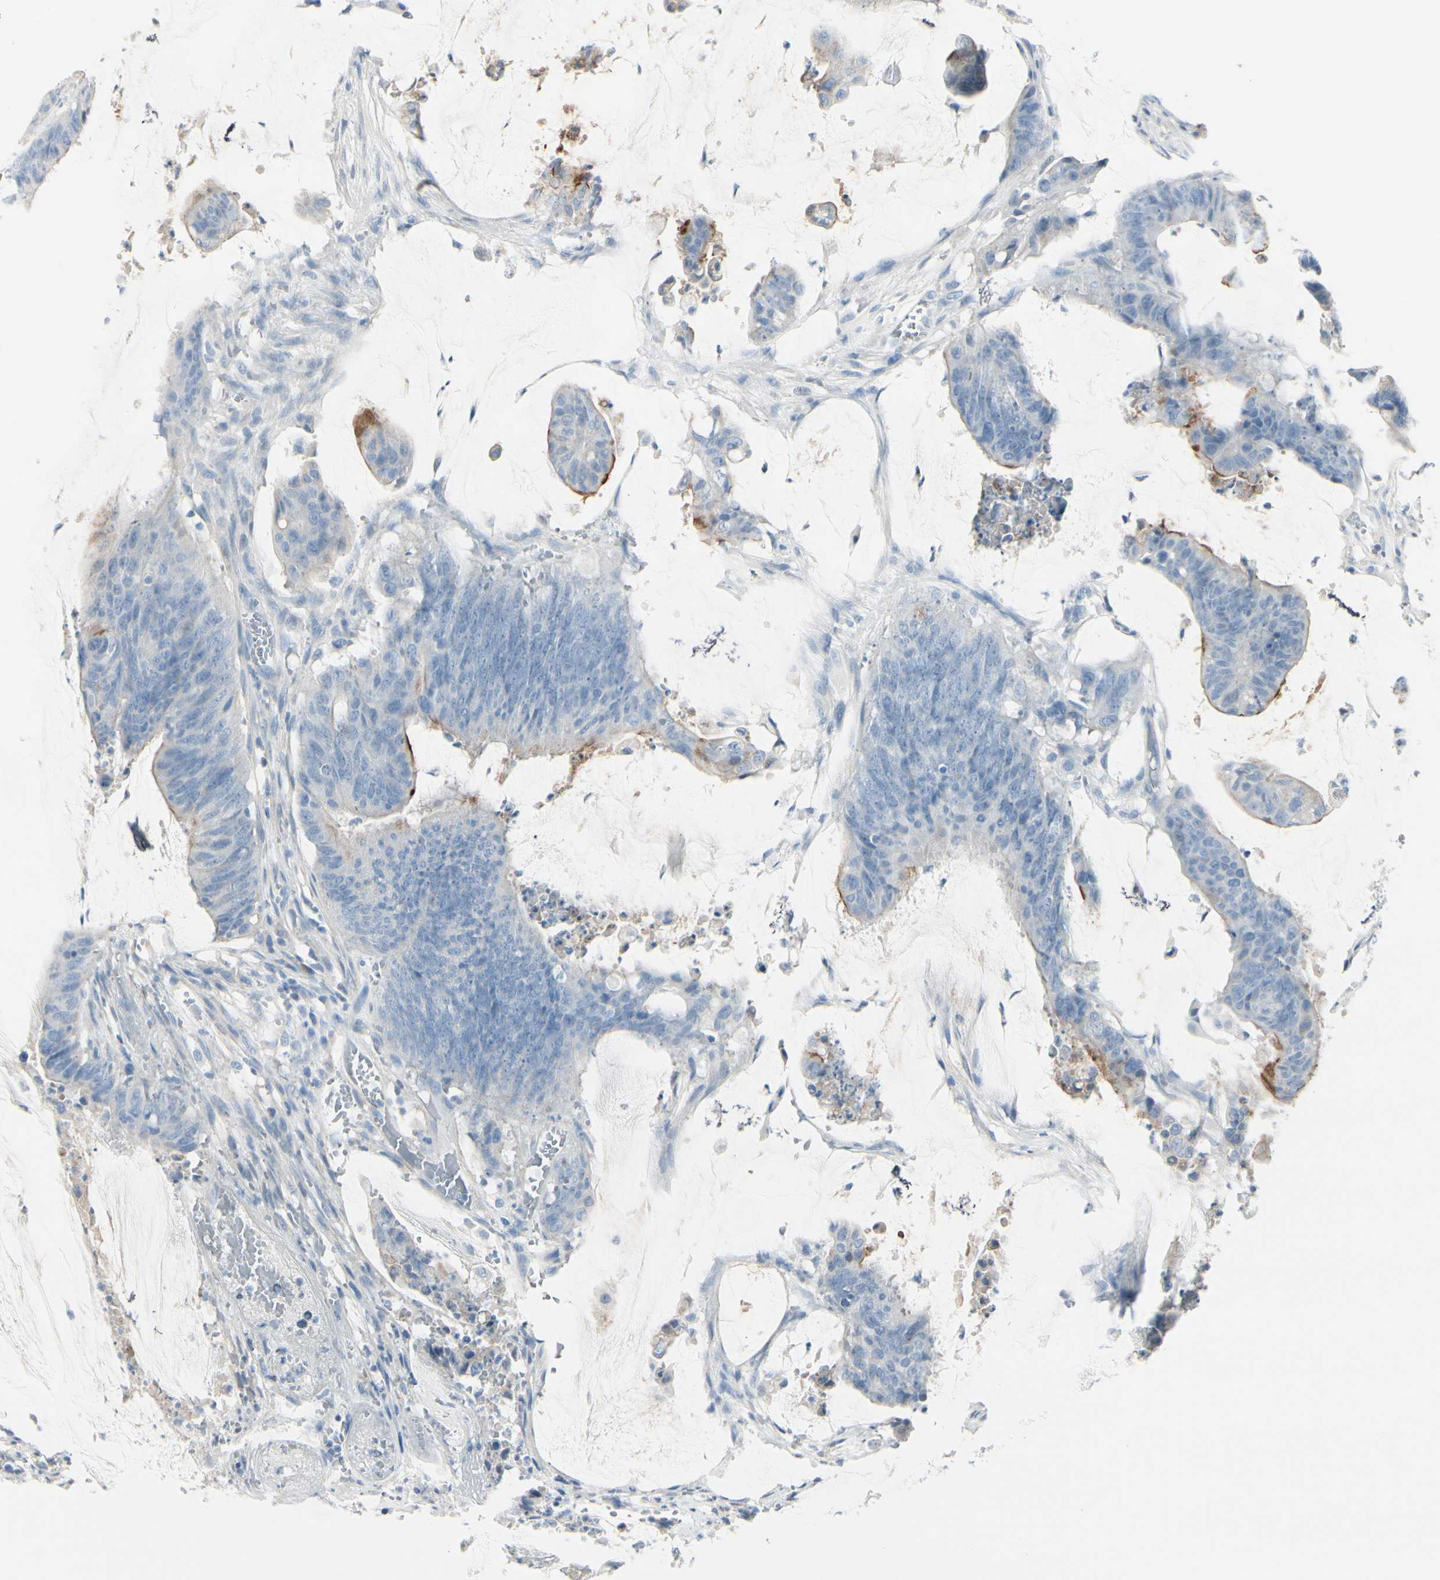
{"staining": {"intensity": "moderate", "quantity": "<25%", "location": "cytoplasmic/membranous"}, "tissue": "colorectal cancer", "cell_type": "Tumor cells", "image_type": "cancer", "snomed": [{"axis": "morphology", "description": "Adenocarcinoma, NOS"}, {"axis": "topography", "description": "Rectum"}], "caption": "Immunohistochemistry histopathology image of human colorectal cancer stained for a protein (brown), which reveals low levels of moderate cytoplasmic/membranous positivity in about <25% of tumor cells.", "gene": "CDHR5", "patient": {"sex": "female", "age": 66}}